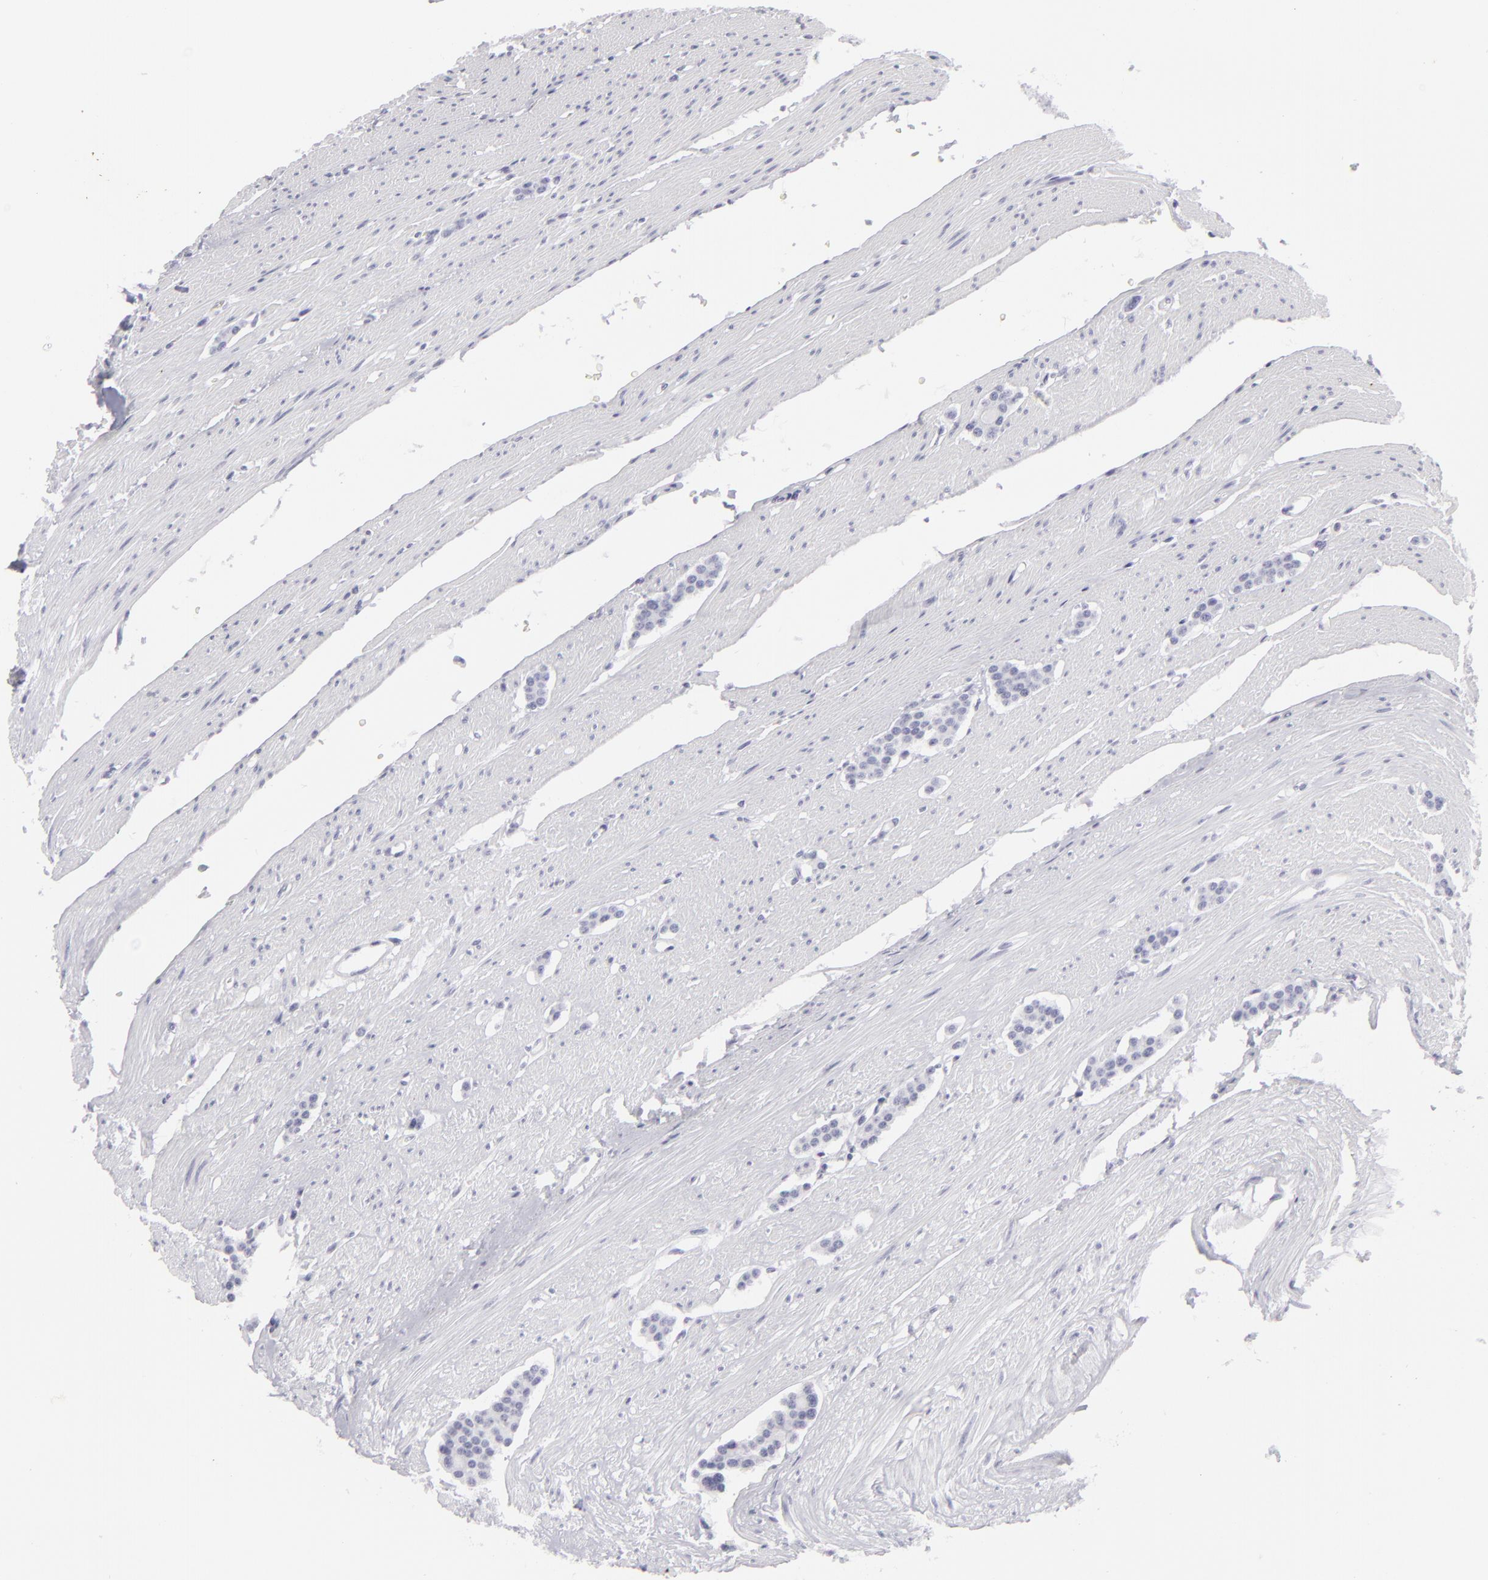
{"staining": {"intensity": "negative", "quantity": "none", "location": "none"}, "tissue": "carcinoid", "cell_type": "Tumor cells", "image_type": "cancer", "snomed": [{"axis": "morphology", "description": "Carcinoid, malignant, NOS"}, {"axis": "topography", "description": "Small intestine"}], "caption": "Tumor cells are negative for protein expression in human carcinoid.", "gene": "KRT1", "patient": {"sex": "male", "age": 60}}